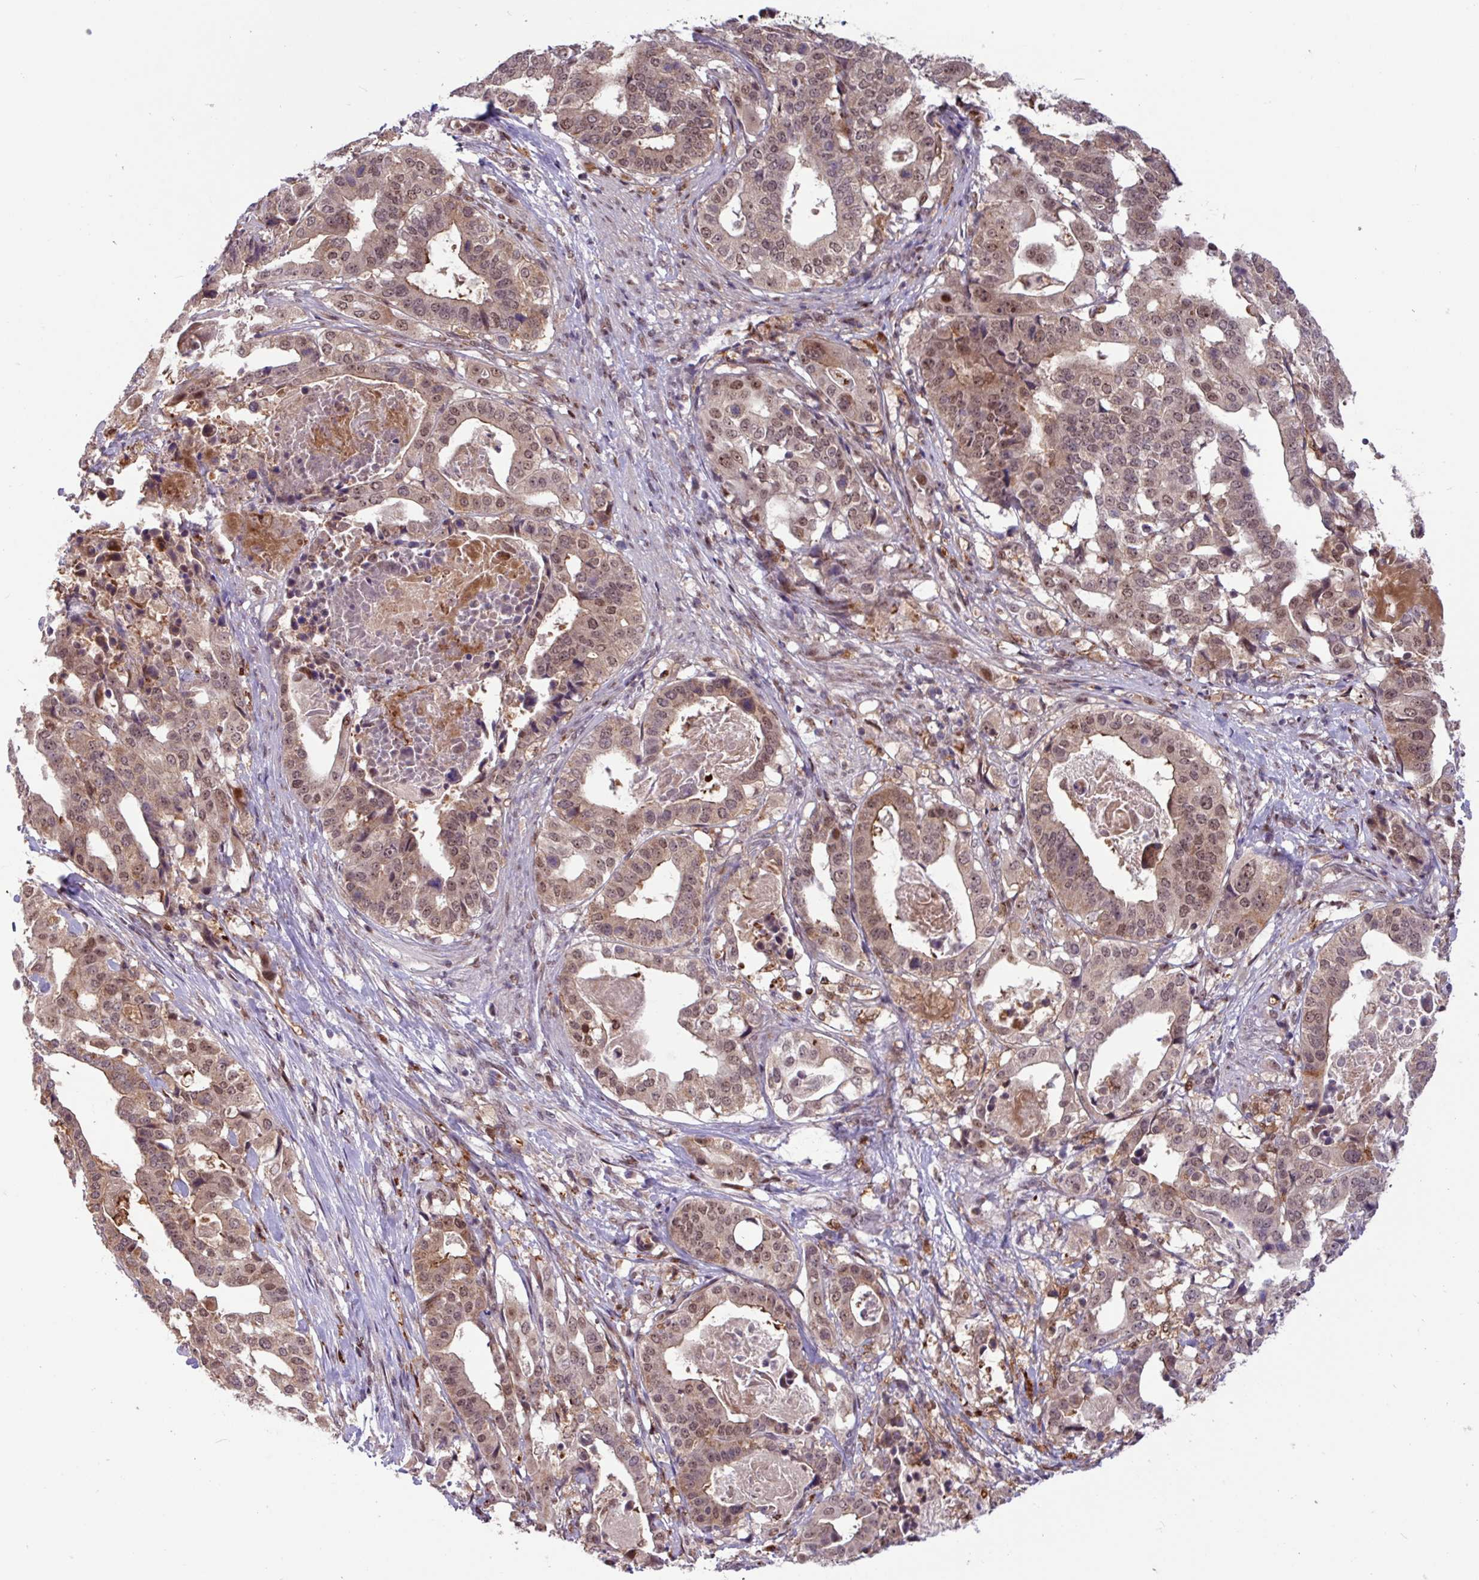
{"staining": {"intensity": "moderate", "quantity": ">75%", "location": "cytoplasmic/membranous,nuclear"}, "tissue": "stomach cancer", "cell_type": "Tumor cells", "image_type": "cancer", "snomed": [{"axis": "morphology", "description": "Adenocarcinoma, NOS"}, {"axis": "topography", "description": "Stomach"}], "caption": "High-power microscopy captured an IHC histopathology image of stomach adenocarcinoma, revealing moderate cytoplasmic/membranous and nuclear positivity in approximately >75% of tumor cells. Using DAB (3,3'-diaminobenzidine) (brown) and hematoxylin (blue) stains, captured at high magnification using brightfield microscopy.", "gene": "BRD3", "patient": {"sex": "male", "age": 48}}